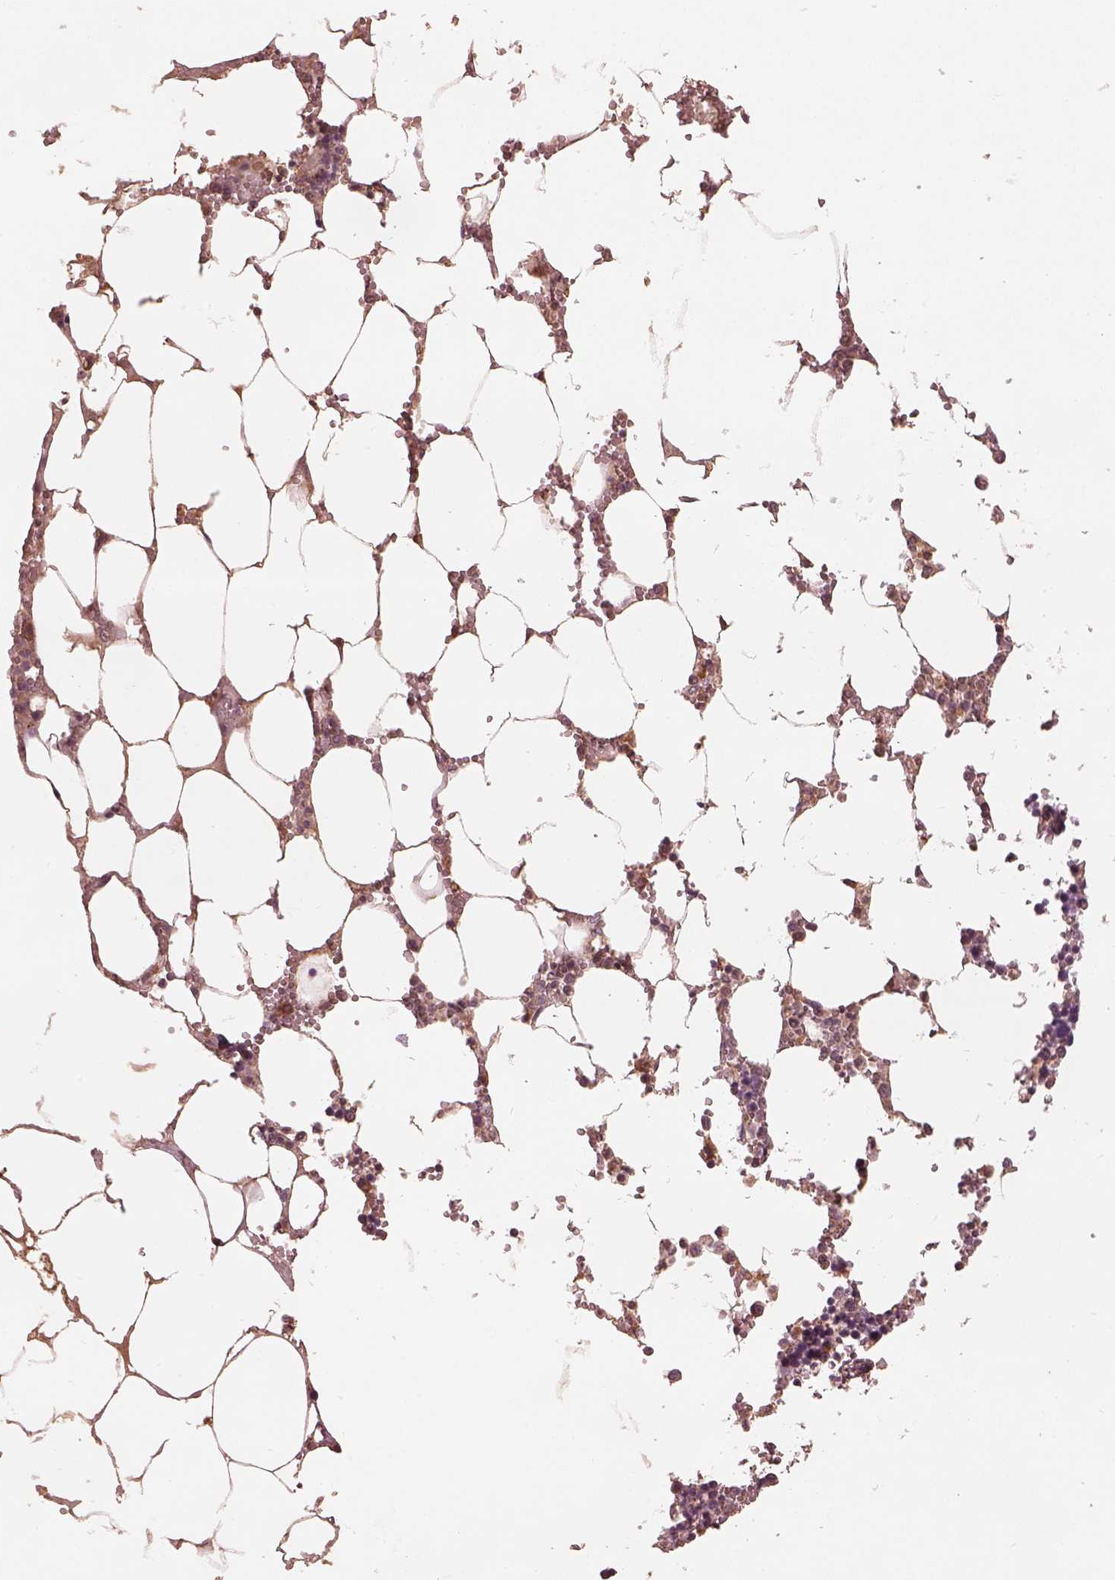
{"staining": {"intensity": "weak", "quantity": "<25%", "location": "cytoplasmic/membranous"}, "tissue": "bone marrow", "cell_type": "Hematopoietic cells", "image_type": "normal", "snomed": [{"axis": "morphology", "description": "Normal tissue, NOS"}, {"axis": "topography", "description": "Bone marrow"}], "caption": "An image of bone marrow stained for a protein shows no brown staining in hematopoietic cells. (DAB IHC, high magnification).", "gene": "CALR3", "patient": {"sex": "male", "age": 54}}